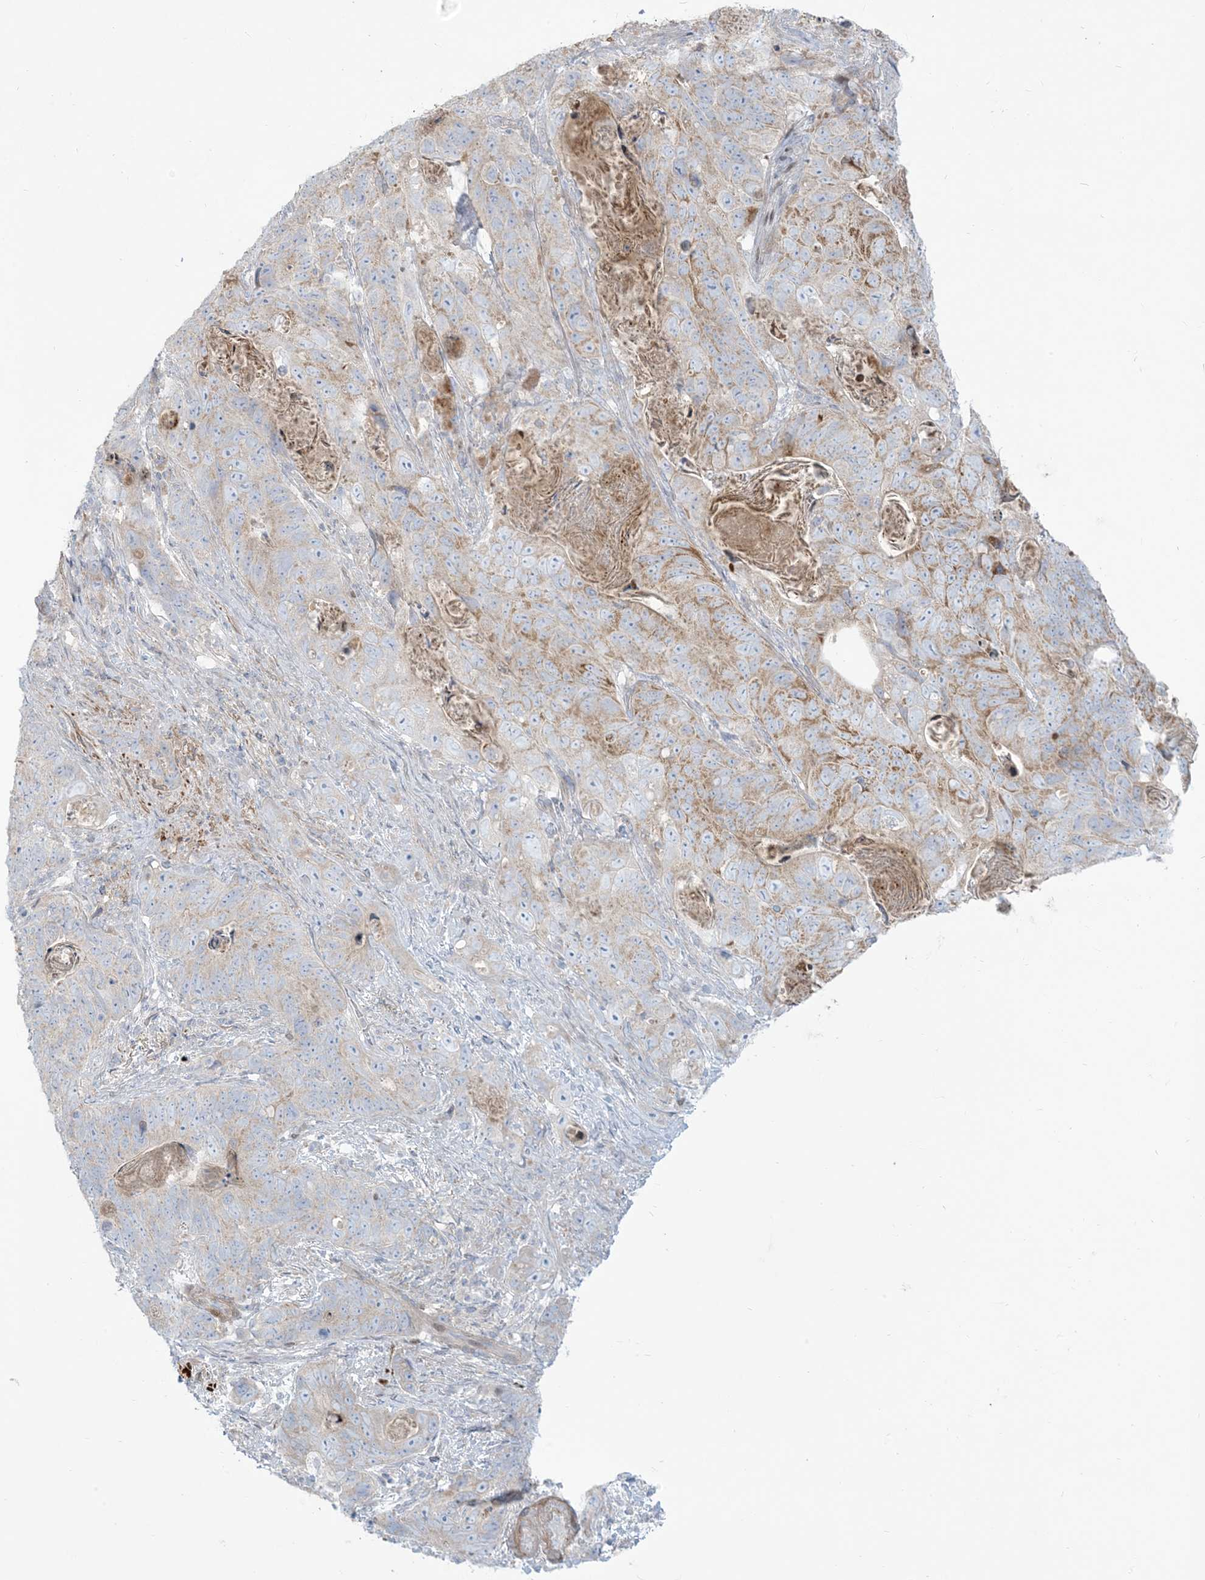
{"staining": {"intensity": "weak", "quantity": "25%-75%", "location": "cytoplasmic/membranous"}, "tissue": "stomach cancer", "cell_type": "Tumor cells", "image_type": "cancer", "snomed": [{"axis": "morphology", "description": "Normal tissue, NOS"}, {"axis": "morphology", "description": "Adenocarcinoma, NOS"}, {"axis": "topography", "description": "Stomach"}], "caption": "Approximately 25%-75% of tumor cells in human stomach cancer (adenocarcinoma) demonstrate weak cytoplasmic/membranous protein positivity as visualized by brown immunohistochemical staining.", "gene": "AFTPH", "patient": {"sex": "female", "age": 89}}